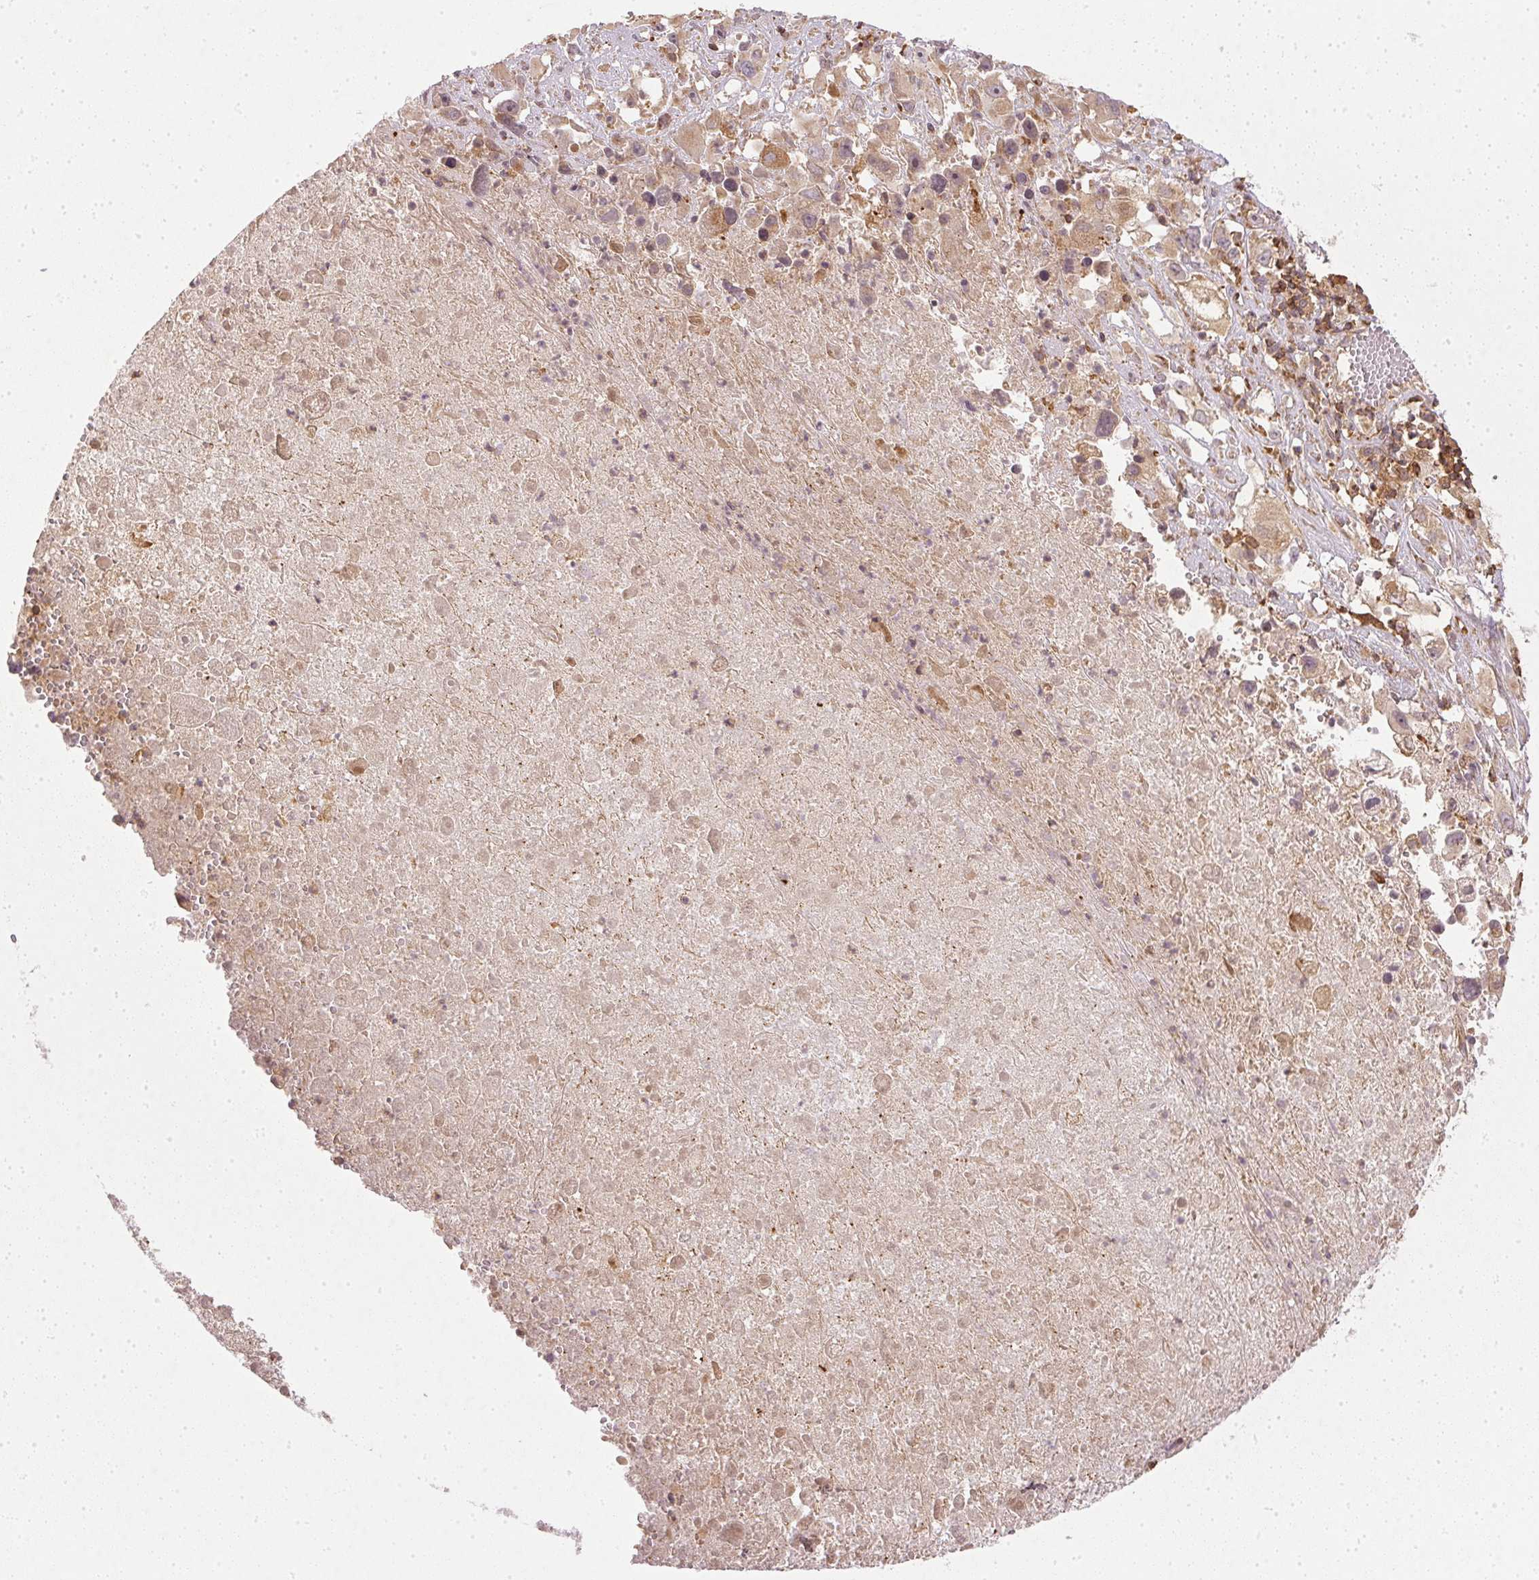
{"staining": {"intensity": "moderate", "quantity": ">75%", "location": "cytoplasmic/membranous"}, "tissue": "melanoma", "cell_type": "Tumor cells", "image_type": "cancer", "snomed": [{"axis": "morphology", "description": "Malignant melanoma, Metastatic site"}, {"axis": "topography", "description": "Soft tissue"}], "caption": "Immunohistochemical staining of human melanoma shows moderate cytoplasmic/membranous protein staining in approximately >75% of tumor cells. Using DAB (3,3'-diaminobenzidine) (brown) and hematoxylin (blue) stains, captured at high magnification using brightfield microscopy.", "gene": "NADK2", "patient": {"sex": "male", "age": 50}}